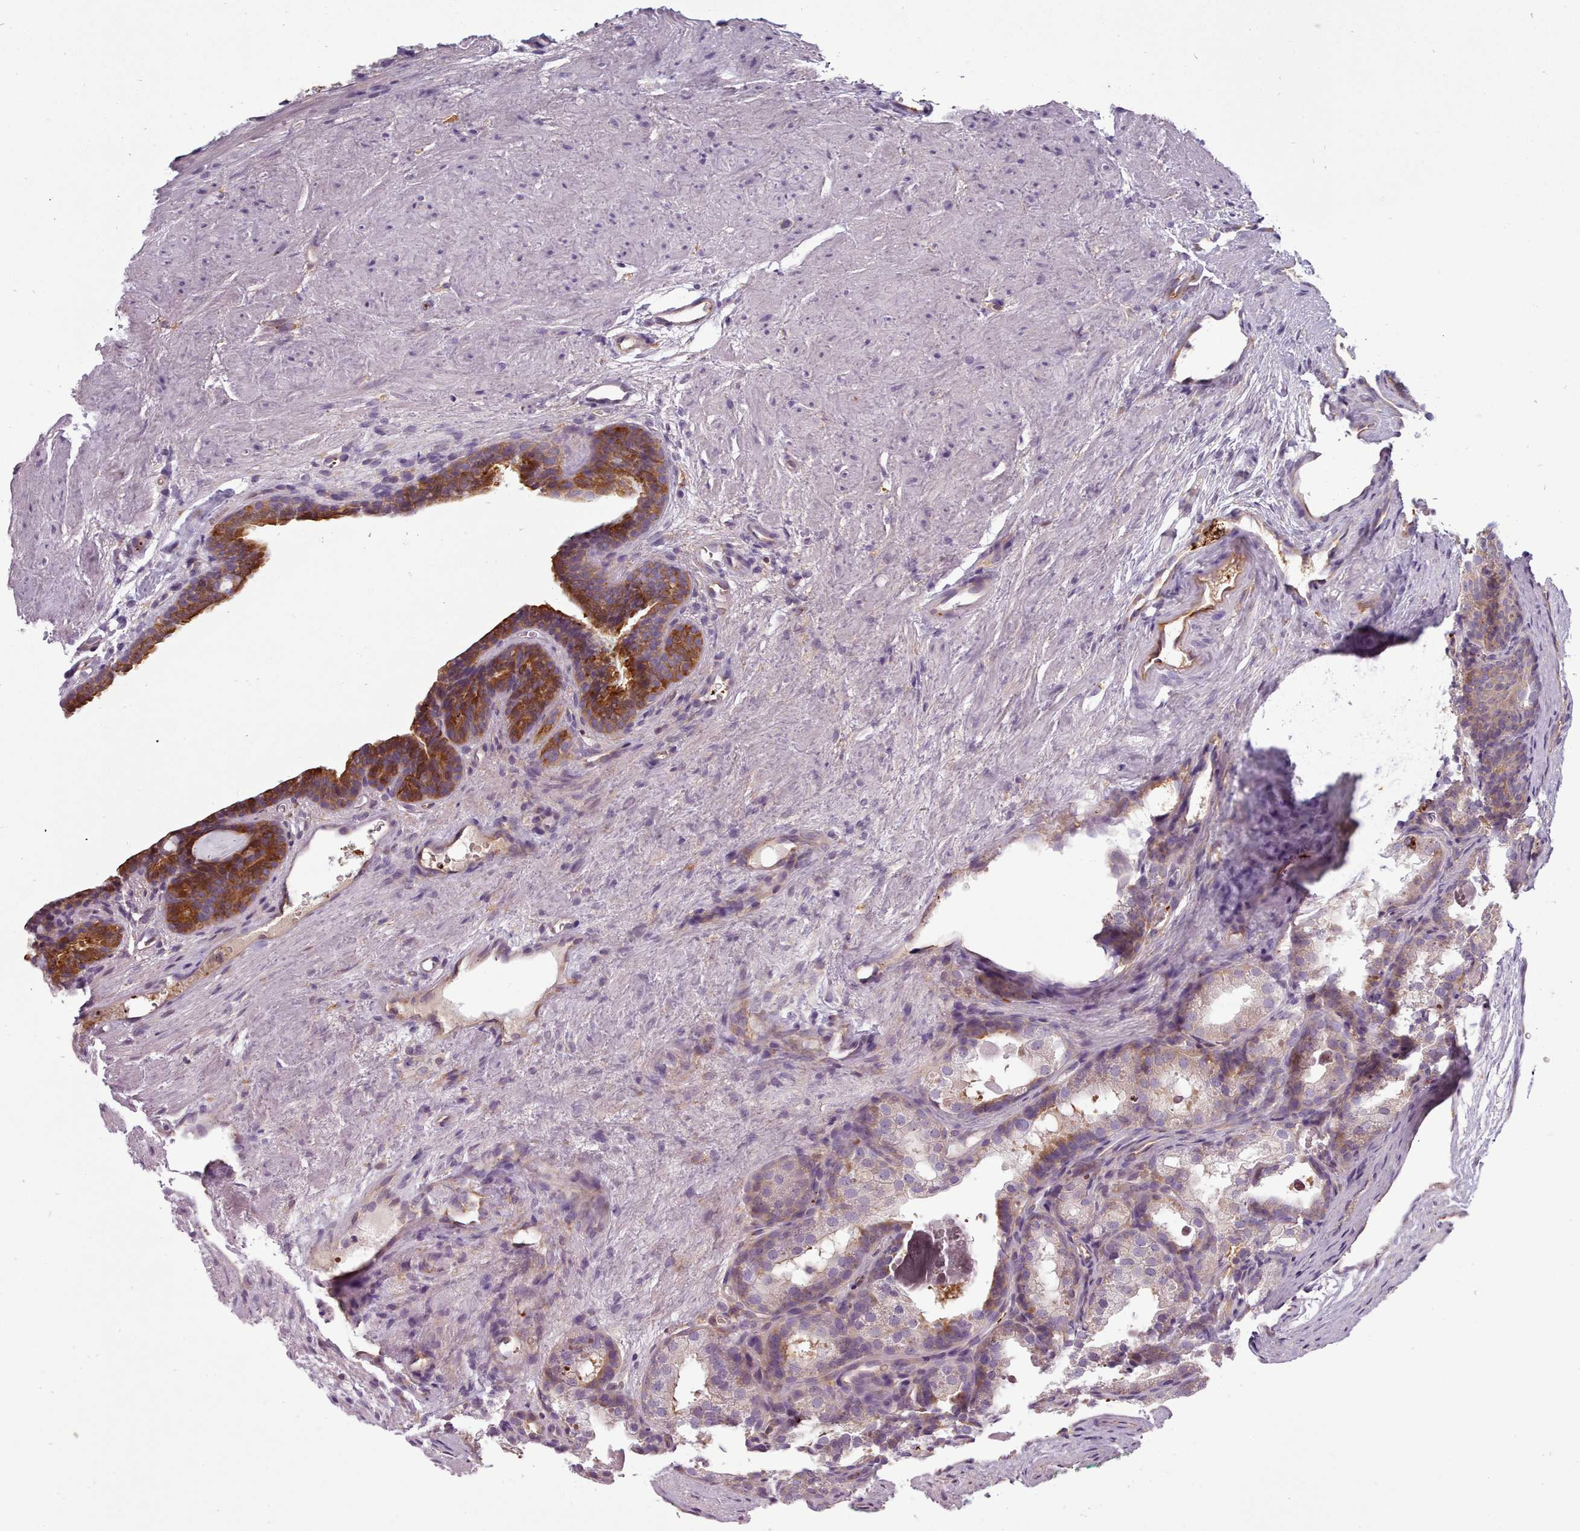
{"staining": {"intensity": "strong", "quantity": "<25%", "location": "cytoplasmic/membranous"}, "tissue": "prostate cancer", "cell_type": "Tumor cells", "image_type": "cancer", "snomed": [{"axis": "morphology", "description": "Adenocarcinoma, High grade"}, {"axis": "topography", "description": "Prostate"}], "caption": "A medium amount of strong cytoplasmic/membranous staining is seen in about <25% of tumor cells in prostate high-grade adenocarcinoma tissue.", "gene": "NDST2", "patient": {"sex": "male", "age": 62}}